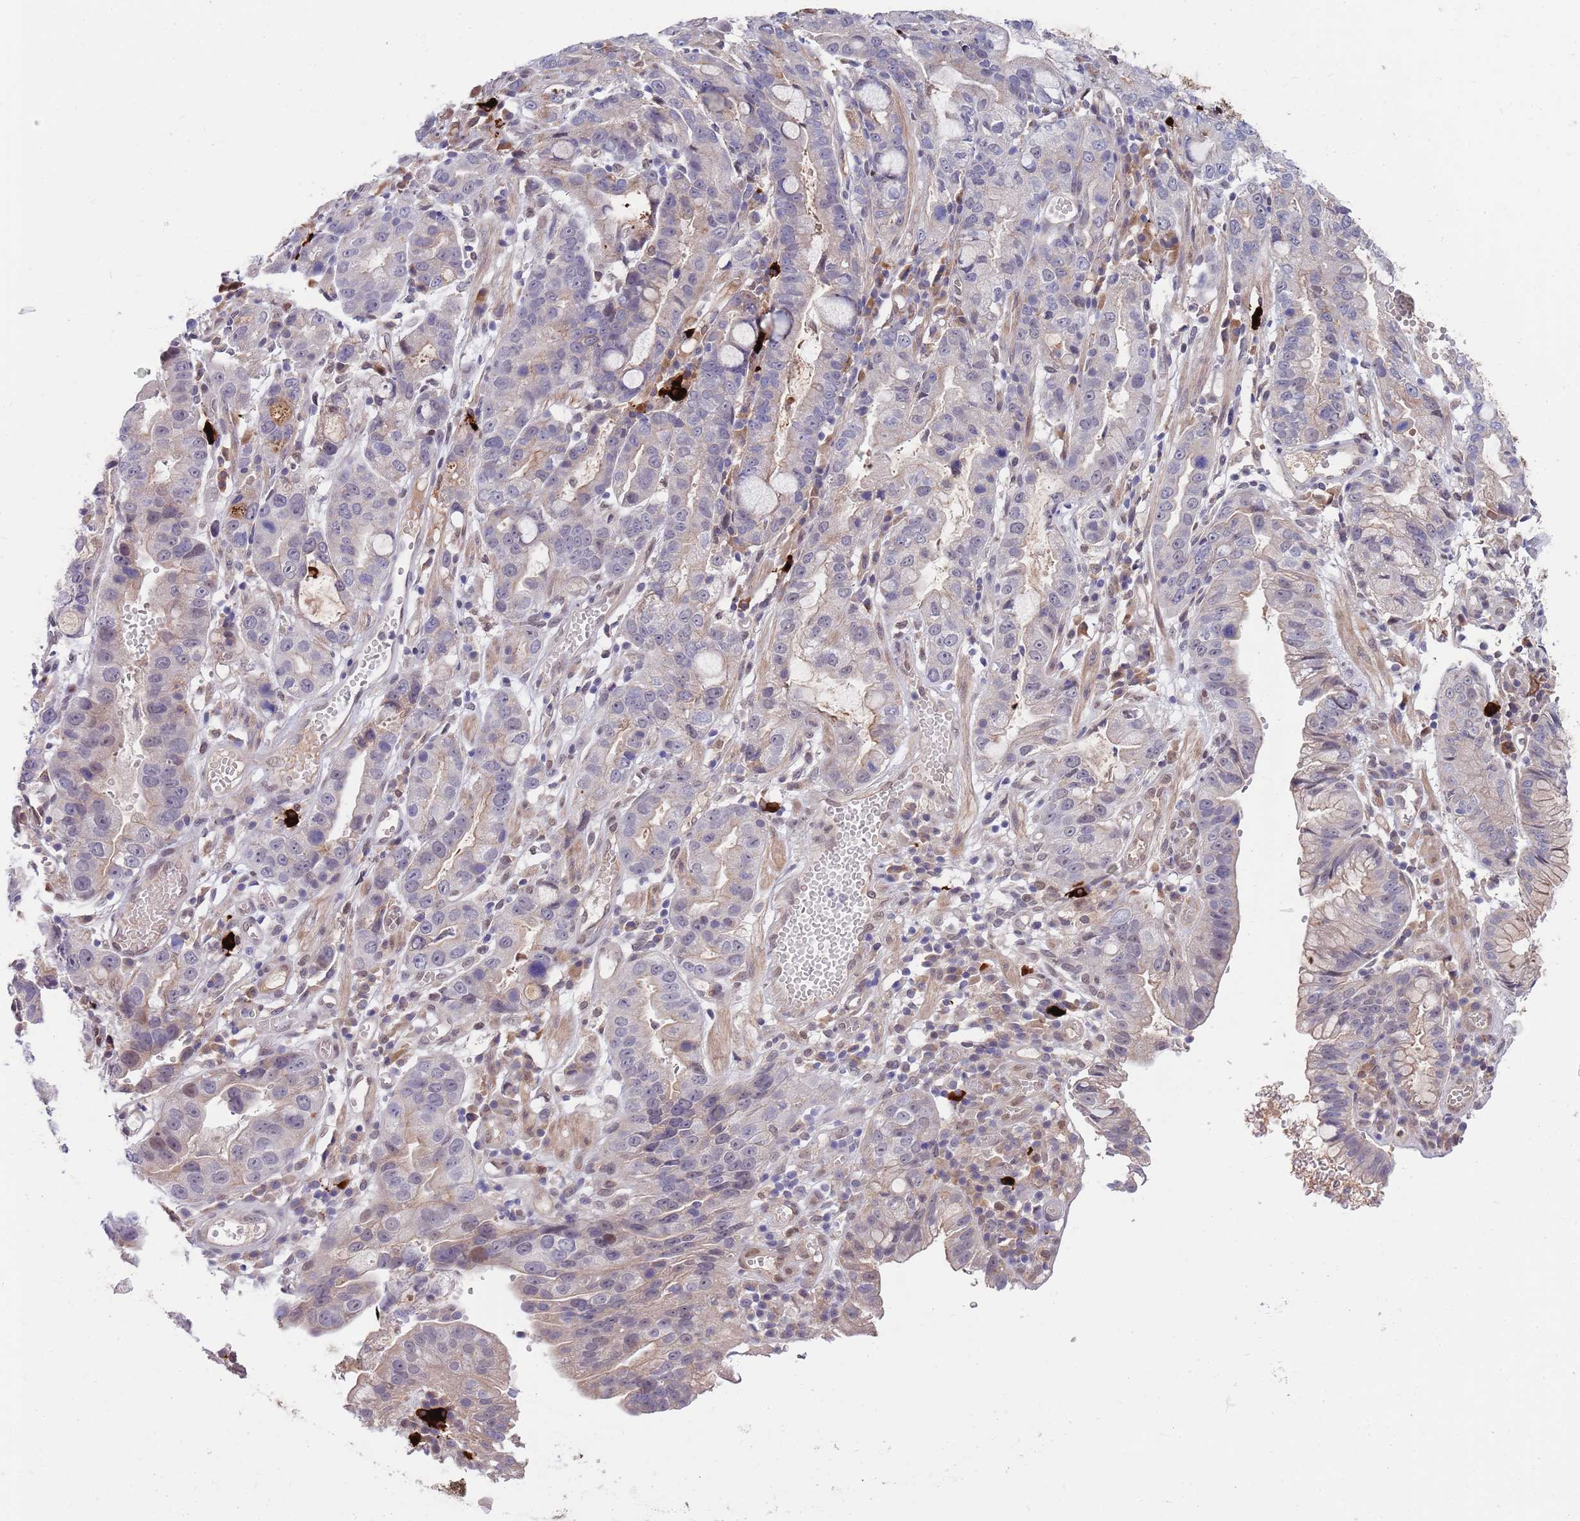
{"staining": {"intensity": "weak", "quantity": "<25%", "location": "cytoplasmic/membranous"}, "tissue": "stomach cancer", "cell_type": "Tumor cells", "image_type": "cancer", "snomed": [{"axis": "morphology", "description": "Adenocarcinoma, NOS"}, {"axis": "topography", "description": "Stomach"}], "caption": "This is an immunohistochemistry histopathology image of human adenocarcinoma (stomach). There is no staining in tumor cells.", "gene": "NLRP6", "patient": {"sex": "male", "age": 55}}